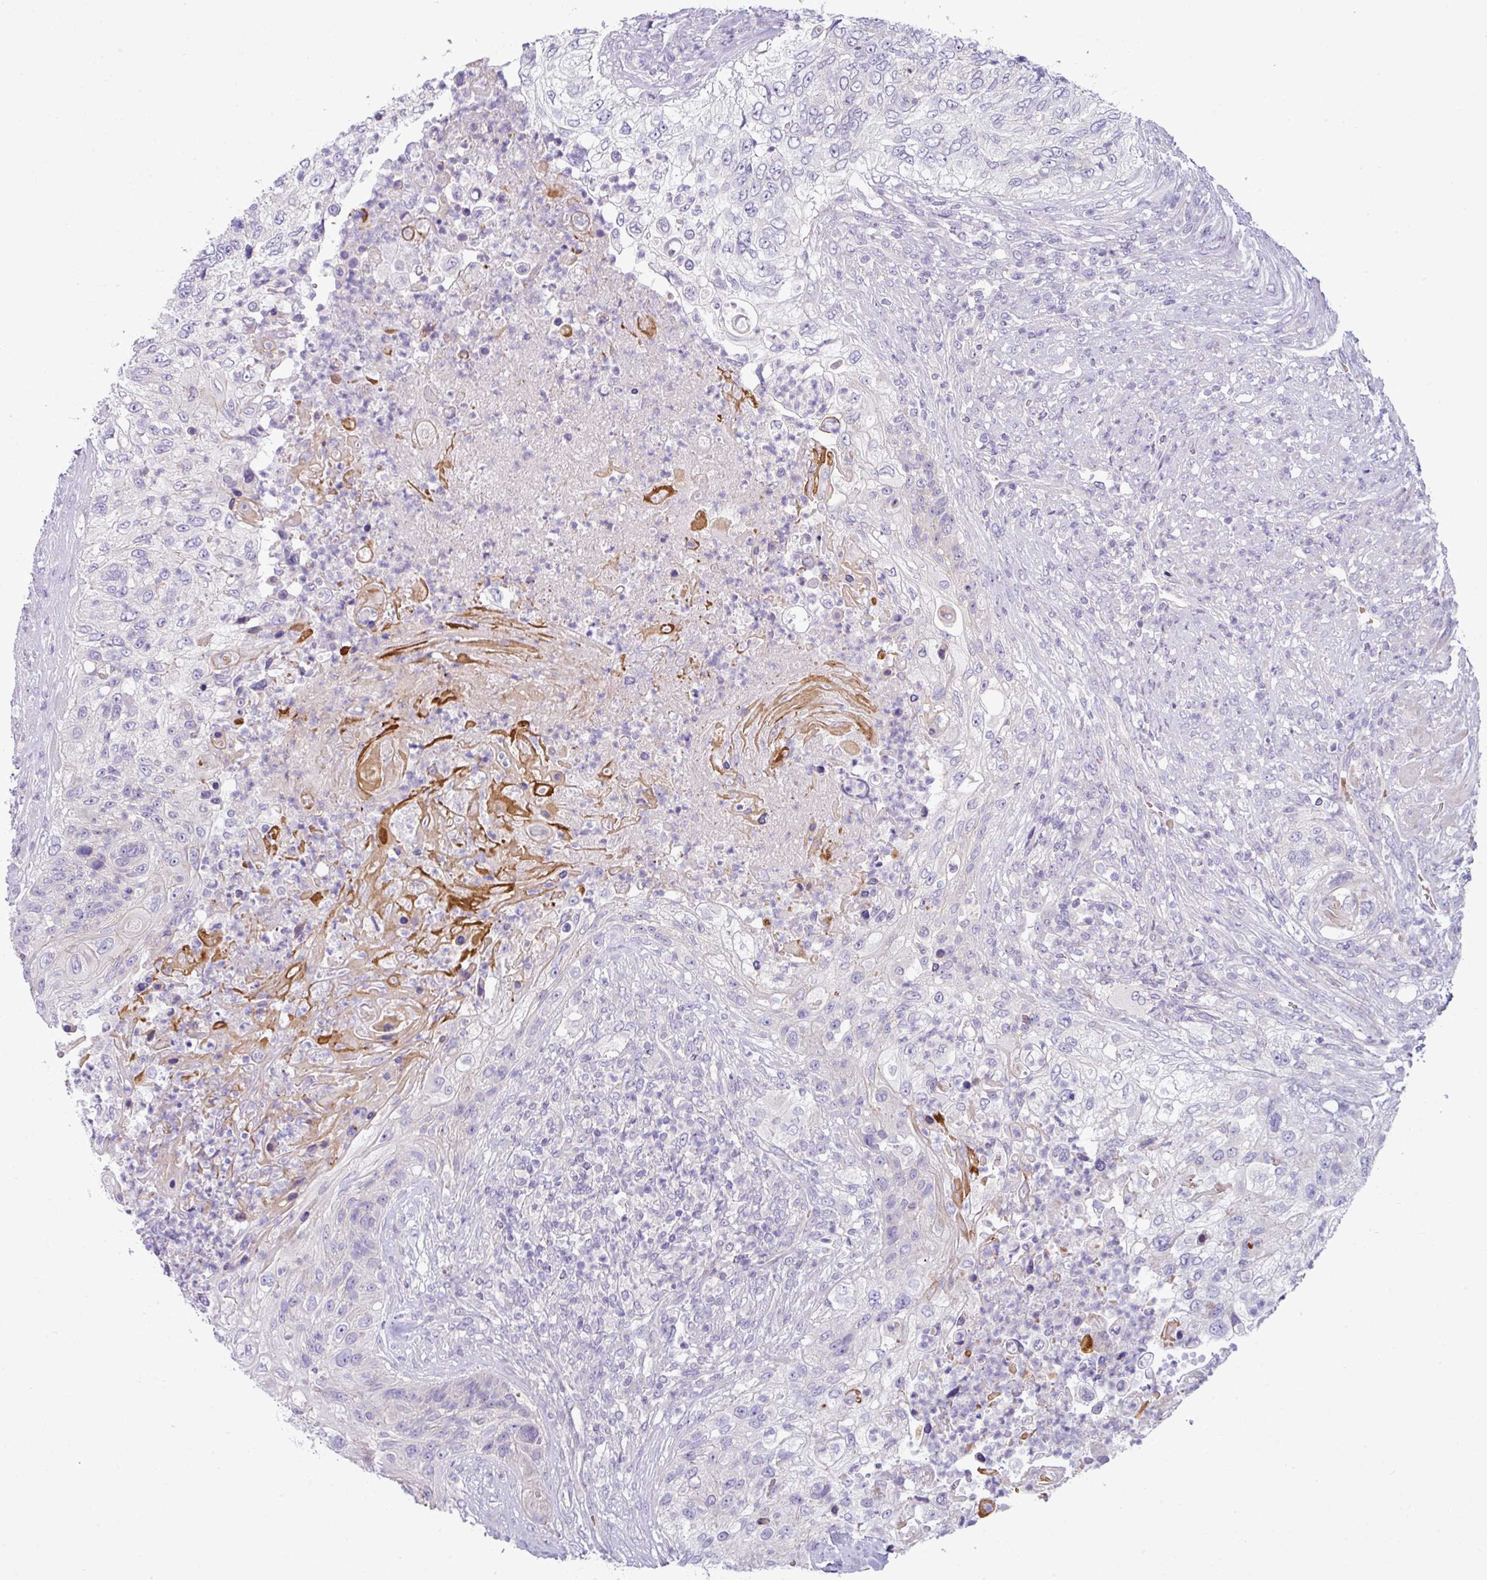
{"staining": {"intensity": "negative", "quantity": "none", "location": "none"}, "tissue": "urothelial cancer", "cell_type": "Tumor cells", "image_type": "cancer", "snomed": [{"axis": "morphology", "description": "Urothelial carcinoma, High grade"}, {"axis": "topography", "description": "Urinary bladder"}], "caption": "Urothelial cancer was stained to show a protein in brown. There is no significant expression in tumor cells.", "gene": "ACAP3", "patient": {"sex": "female", "age": 60}}